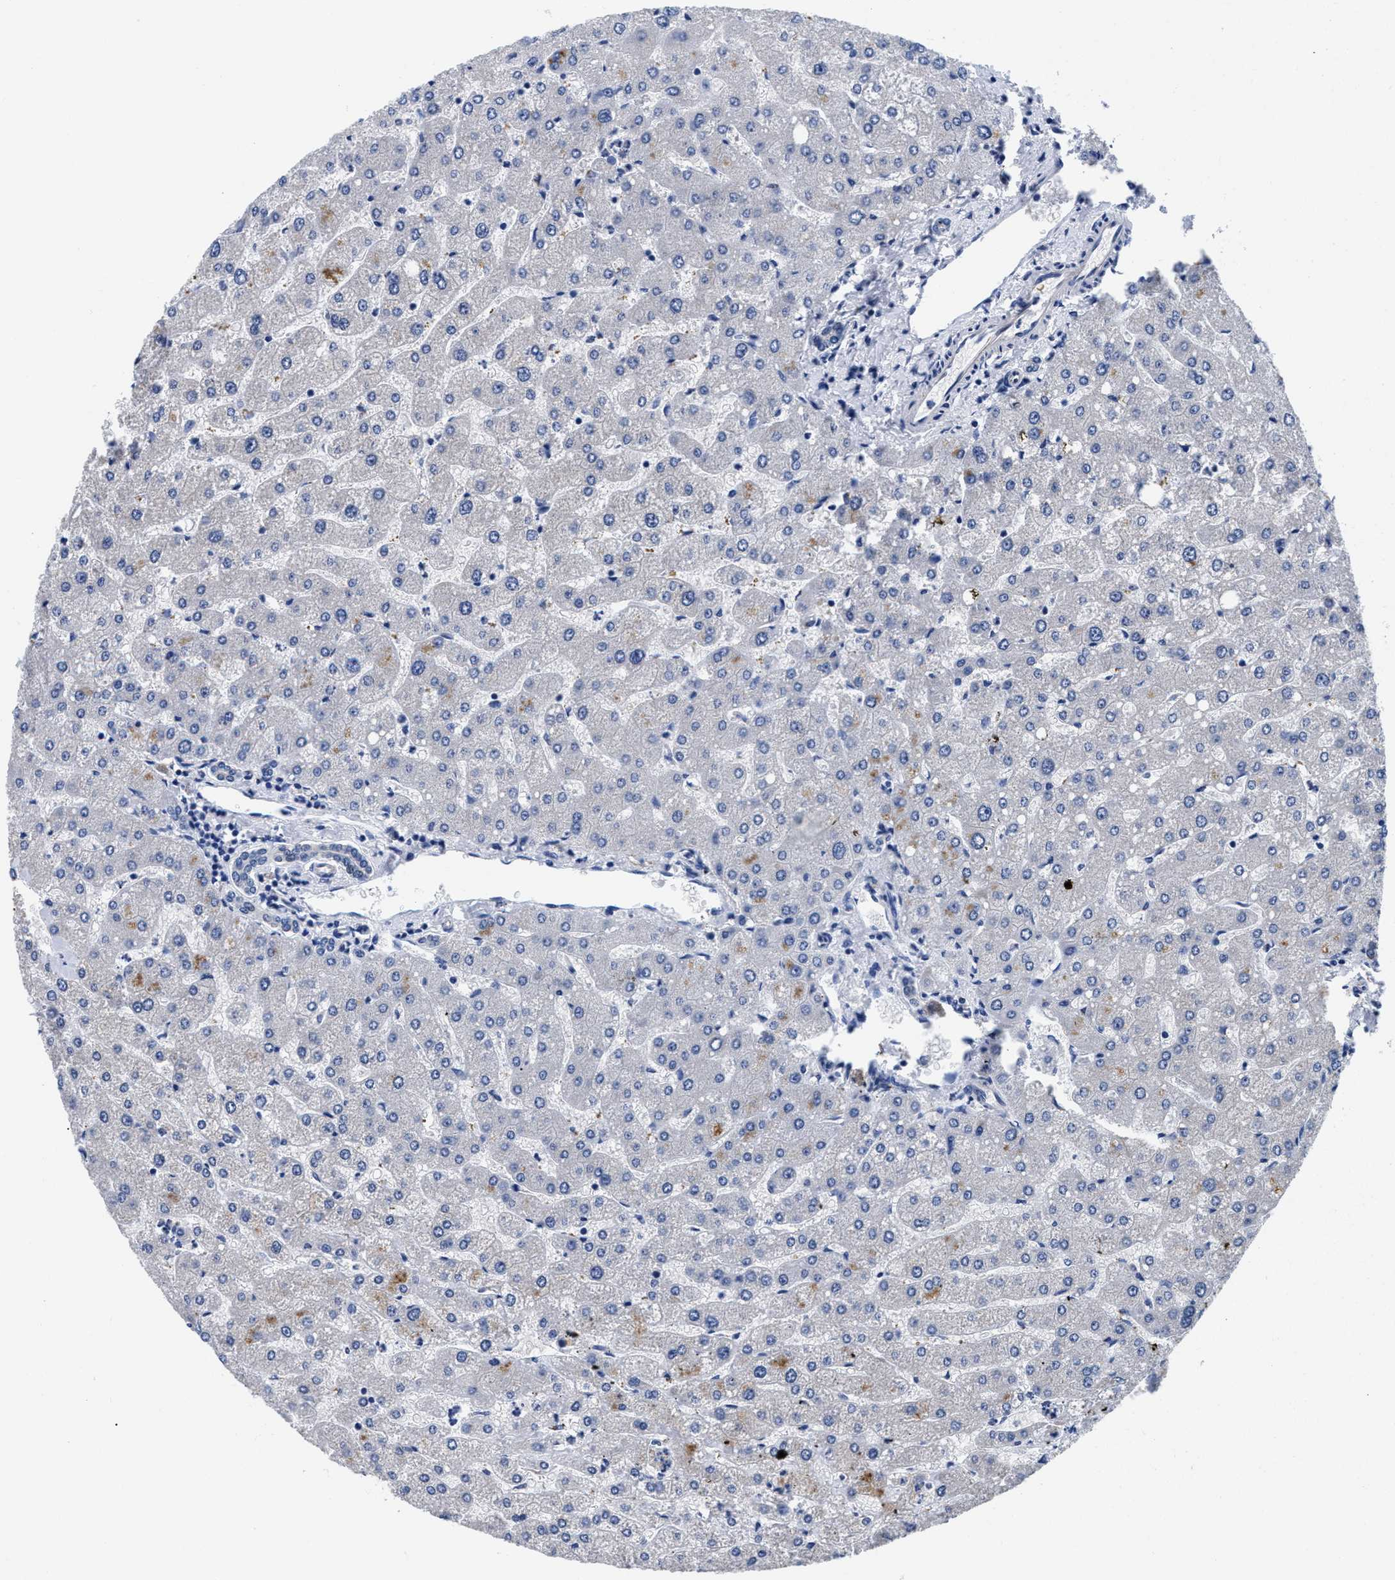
{"staining": {"intensity": "negative", "quantity": "none", "location": "none"}, "tissue": "liver", "cell_type": "Cholangiocytes", "image_type": "normal", "snomed": [{"axis": "morphology", "description": "Normal tissue, NOS"}, {"axis": "topography", "description": "Liver"}], "caption": "Cholangiocytes show no significant expression in benign liver. (DAB (3,3'-diaminobenzidine) IHC visualized using brightfield microscopy, high magnification).", "gene": "SLC35F1", "patient": {"sex": "male", "age": 55}}